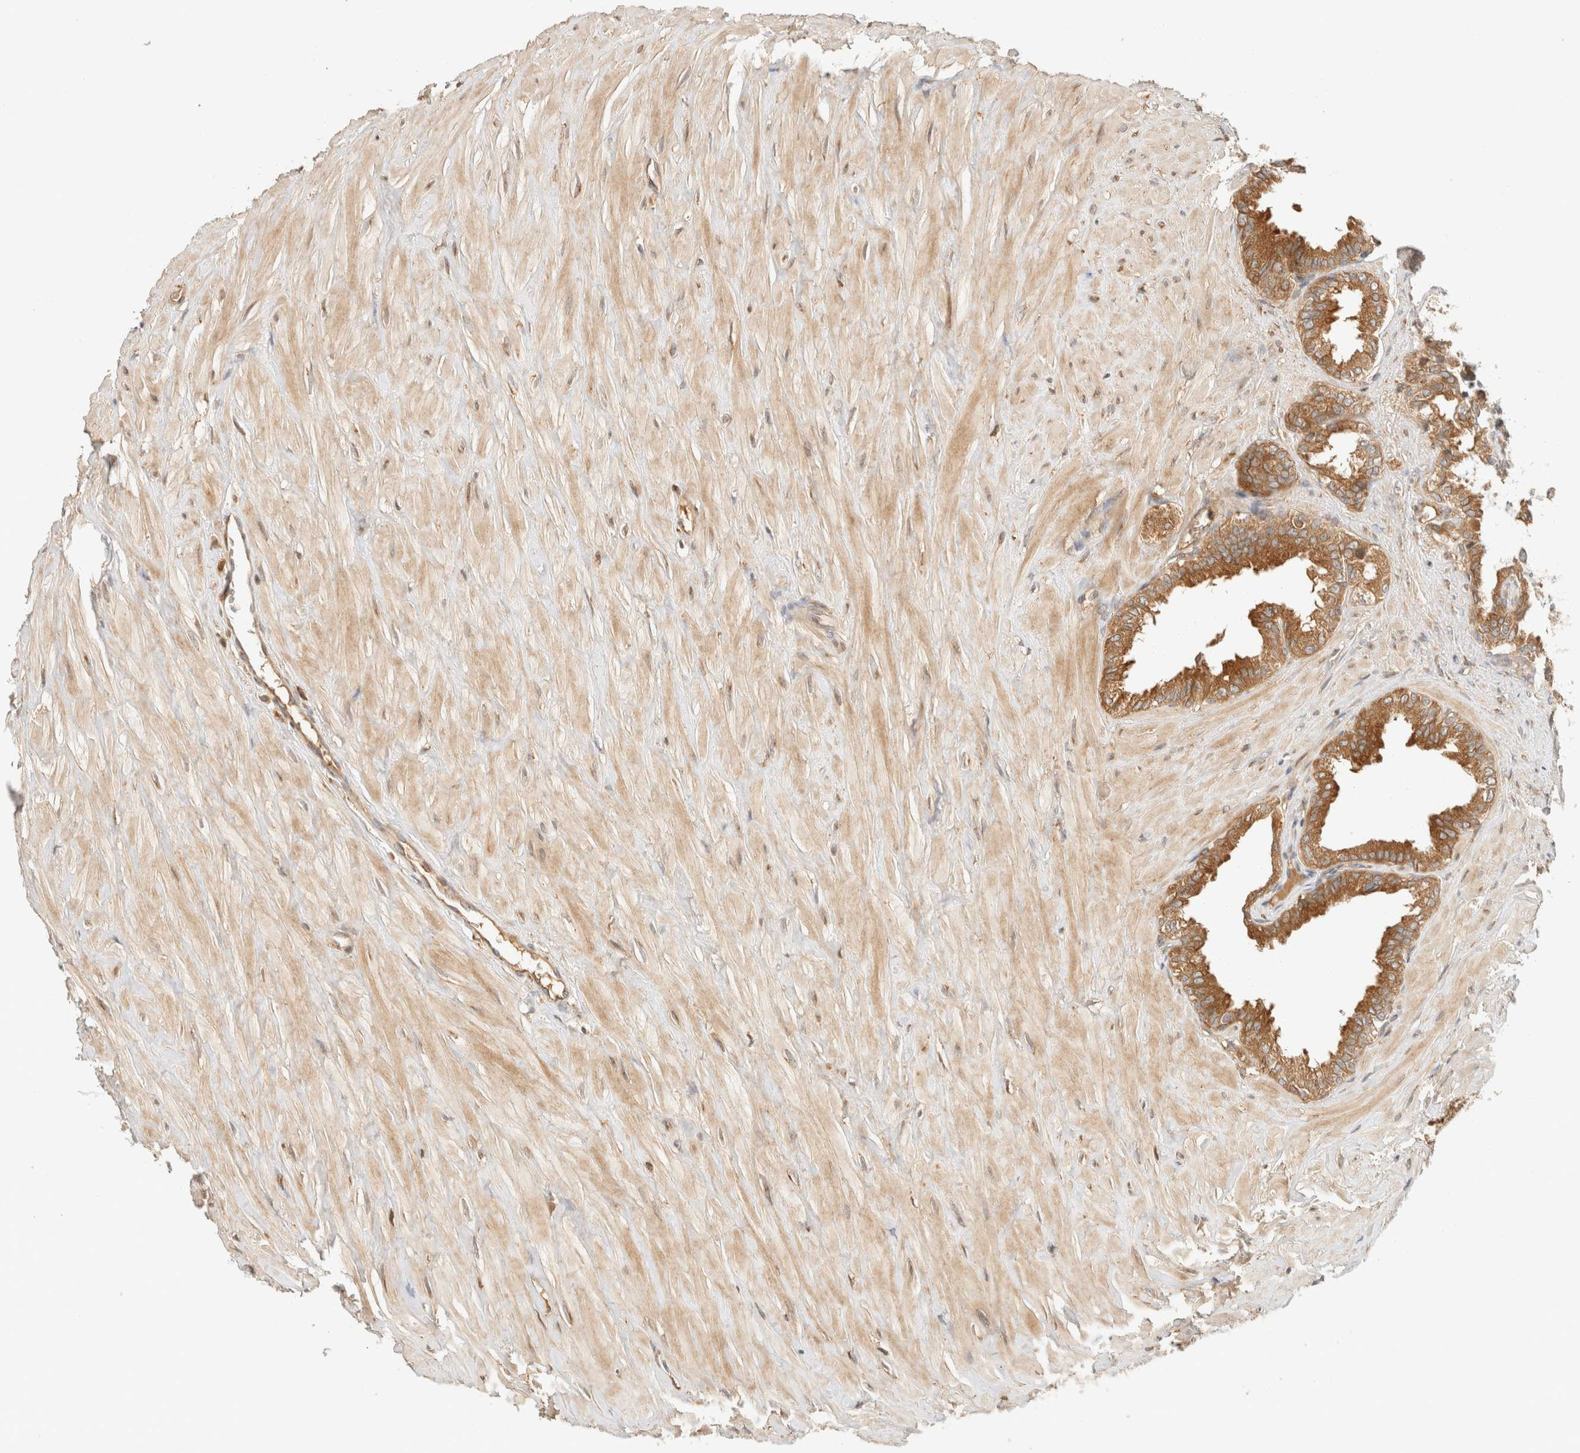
{"staining": {"intensity": "moderate", "quantity": ">75%", "location": "cytoplasmic/membranous"}, "tissue": "seminal vesicle", "cell_type": "Glandular cells", "image_type": "normal", "snomed": [{"axis": "morphology", "description": "Normal tissue, NOS"}, {"axis": "topography", "description": "Seminal veicle"}], "caption": "Approximately >75% of glandular cells in benign seminal vesicle demonstrate moderate cytoplasmic/membranous protein staining as visualized by brown immunohistochemical staining.", "gene": "TACC1", "patient": {"sex": "male", "age": 64}}